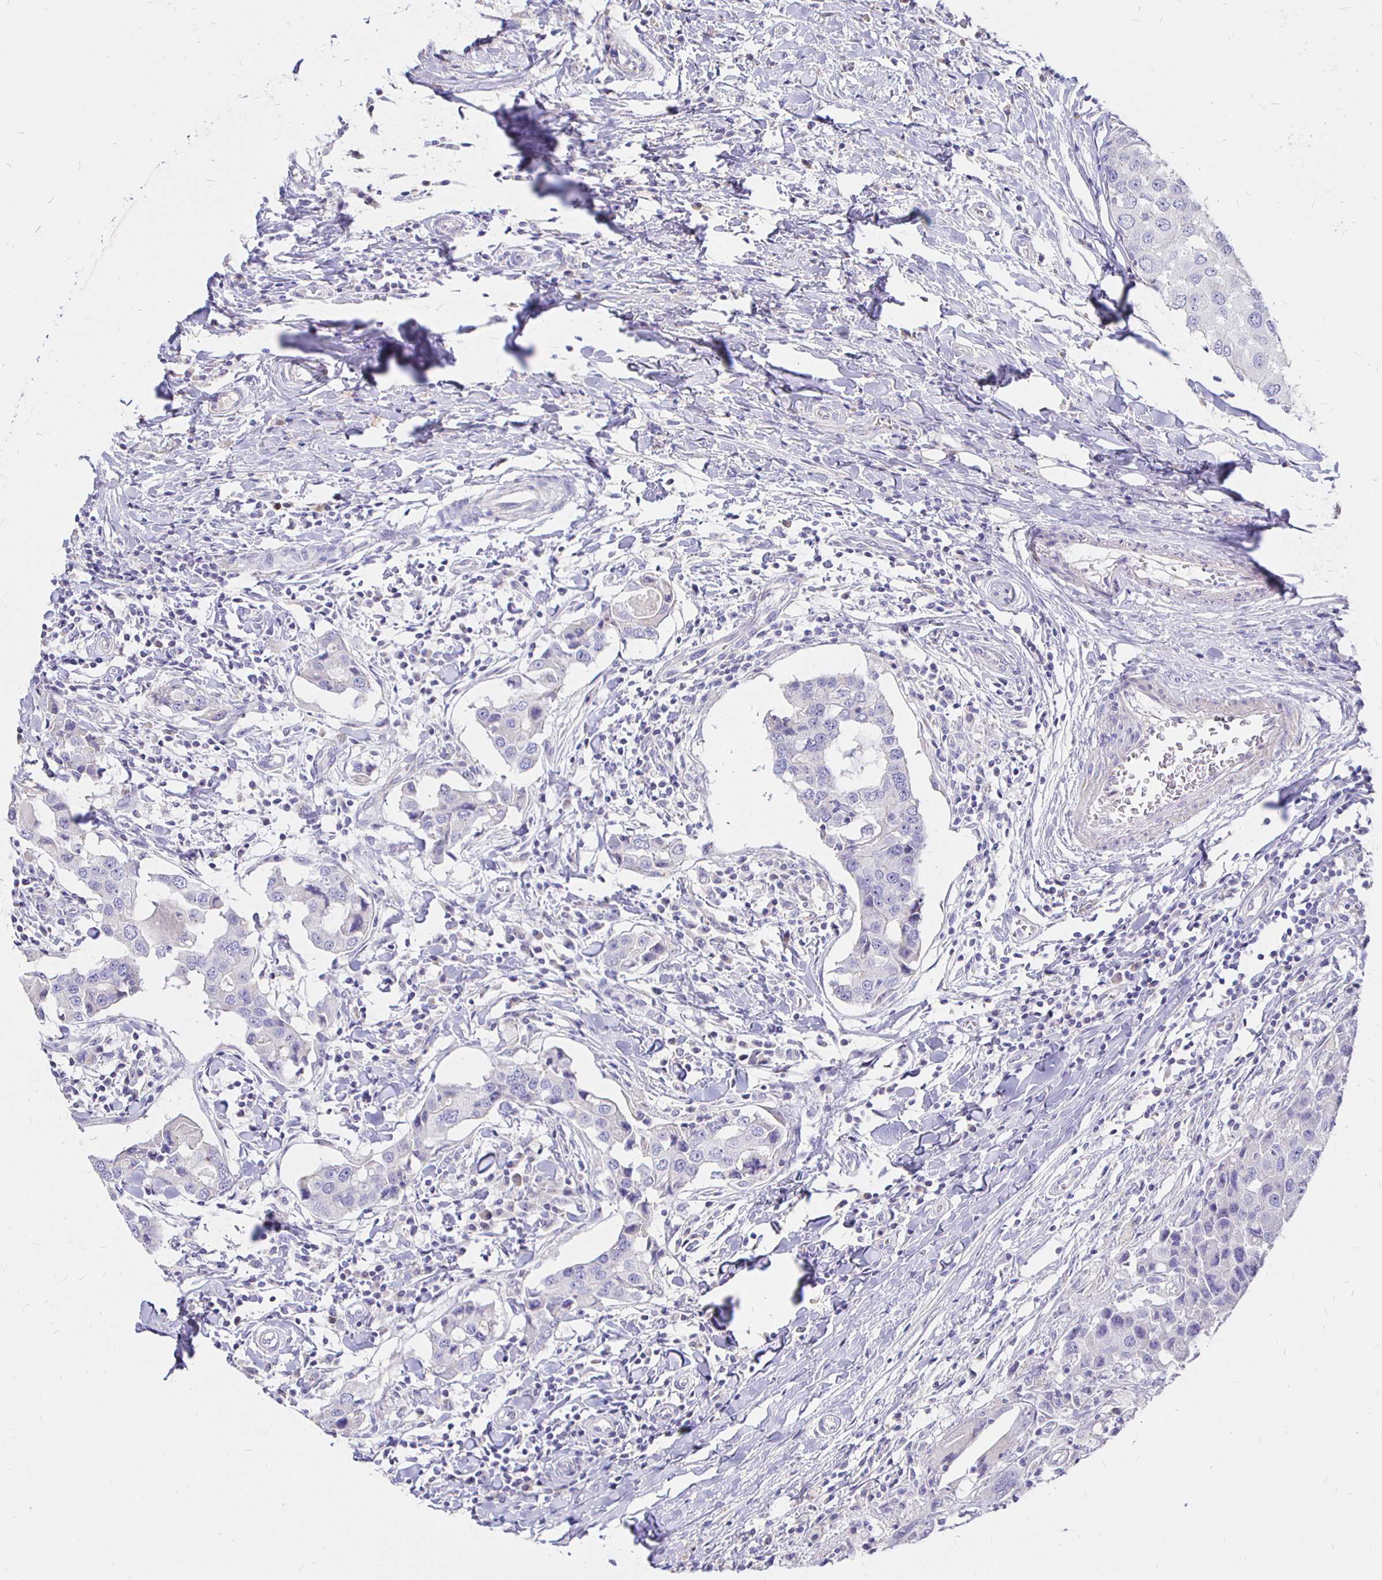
{"staining": {"intensity": "negative", "quantity": "none", "location": "none"}, "tissue": "breast cancer", "cell_type": "Tumor cells", "image_type": "cancer", "snomed": [{"axis": "morphology", "description": "Duct carcinoma"}, {"axis": "topography", "description": "Breast"}], "caption": "Immunohistochemistry image of neoplastic tissue: human breast cancer stained with DAB displays no significant protein staining in tumor cells. (Stains: DAB (3,3'-diaminobenzidine) immunohistochemistry (IHC) with hematoxylin counter stain, Microscopy: brightfield microscopy at high magnification).", "gene": "NECAB1", "patient": {"sex": "female", "age": 27}}